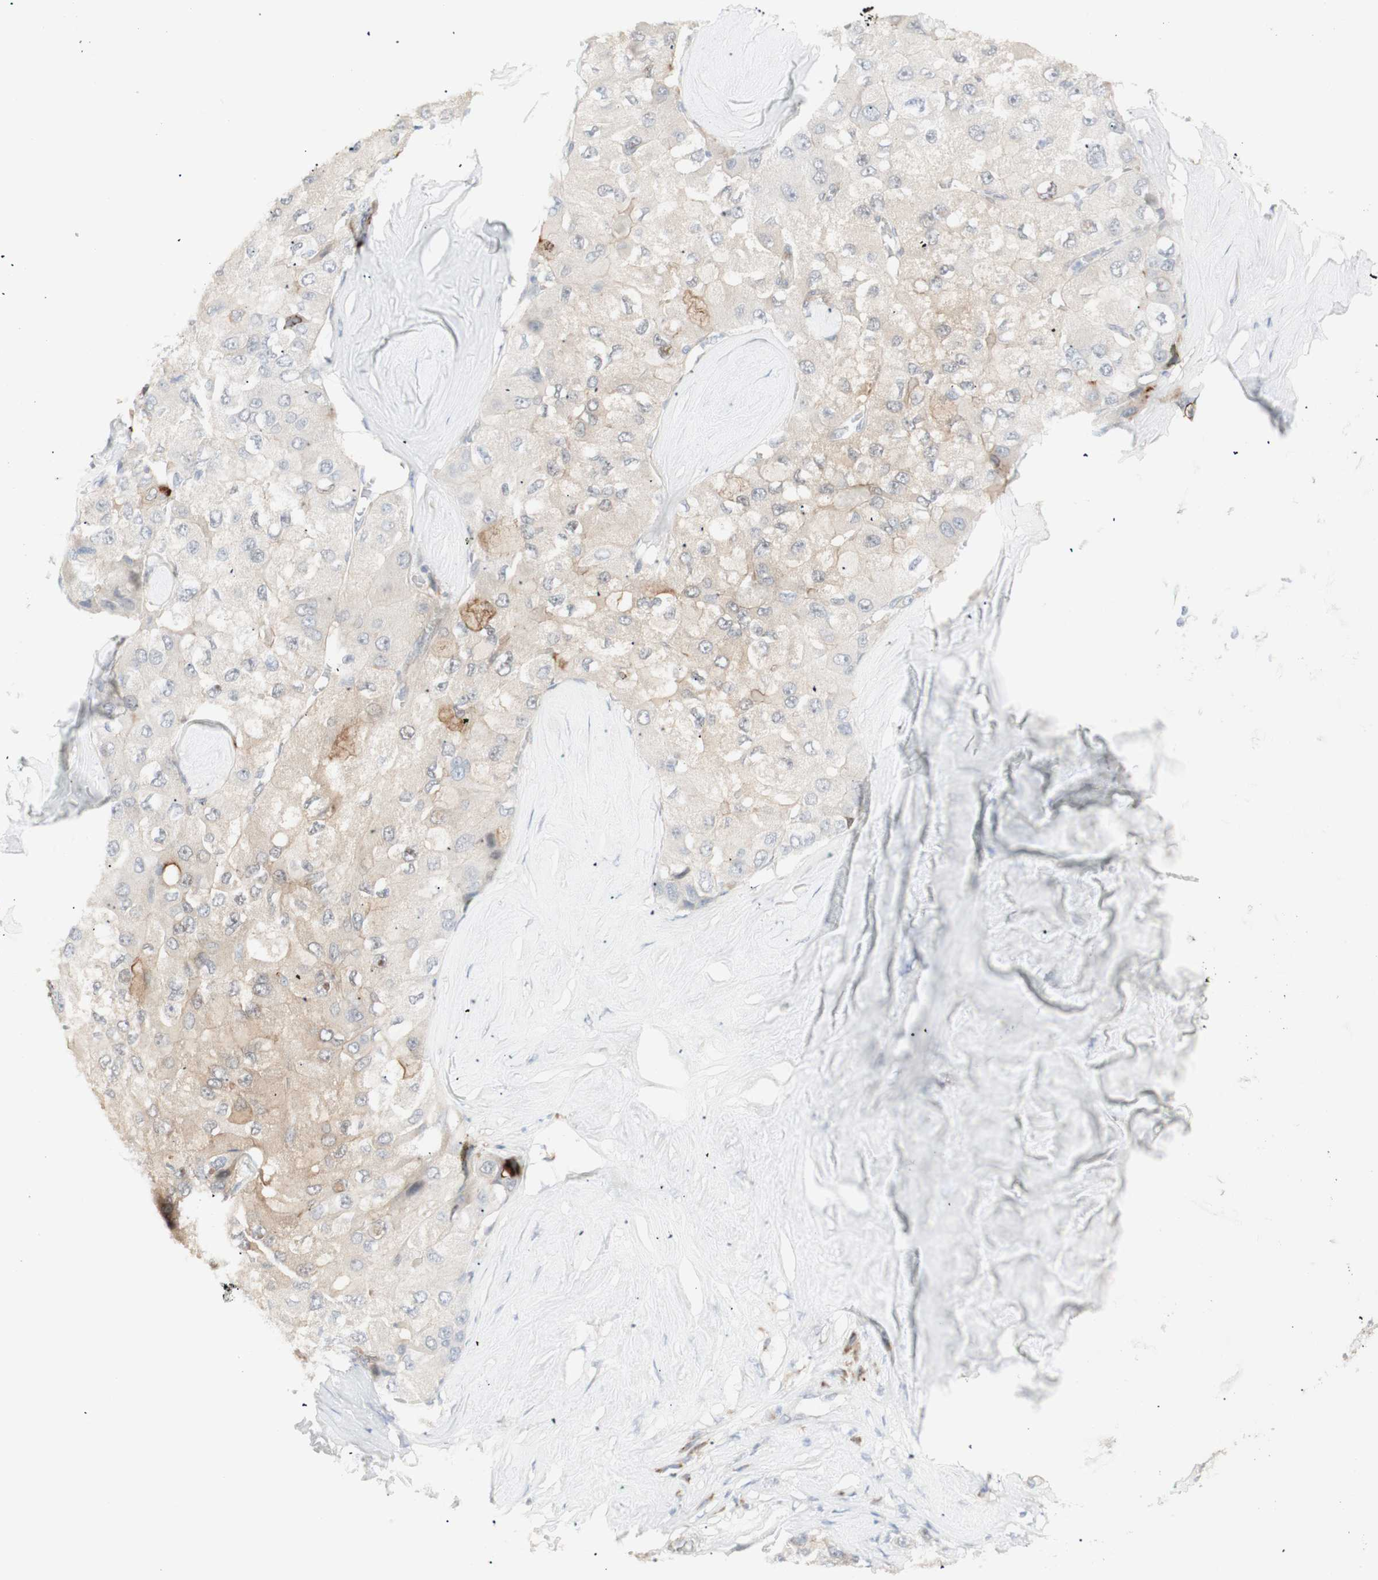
{"staining": {"intensity": "negative", "quantity": "none", "location": "none"}, "tissue": "liver cancer", "cell_type": "Tumor cells", "image_type": "cancer", "snomed": [{"axis": "morphology", "description": "Carcinoma, Hepatocellular, NOS"}, {"axis": "topography", "description": "Liver"}], "caption": "The image reveals no significant staining in tumor cells of liver cancer.", "gene": "NDST4", "patient": {"sex": "male", "age": 80}}